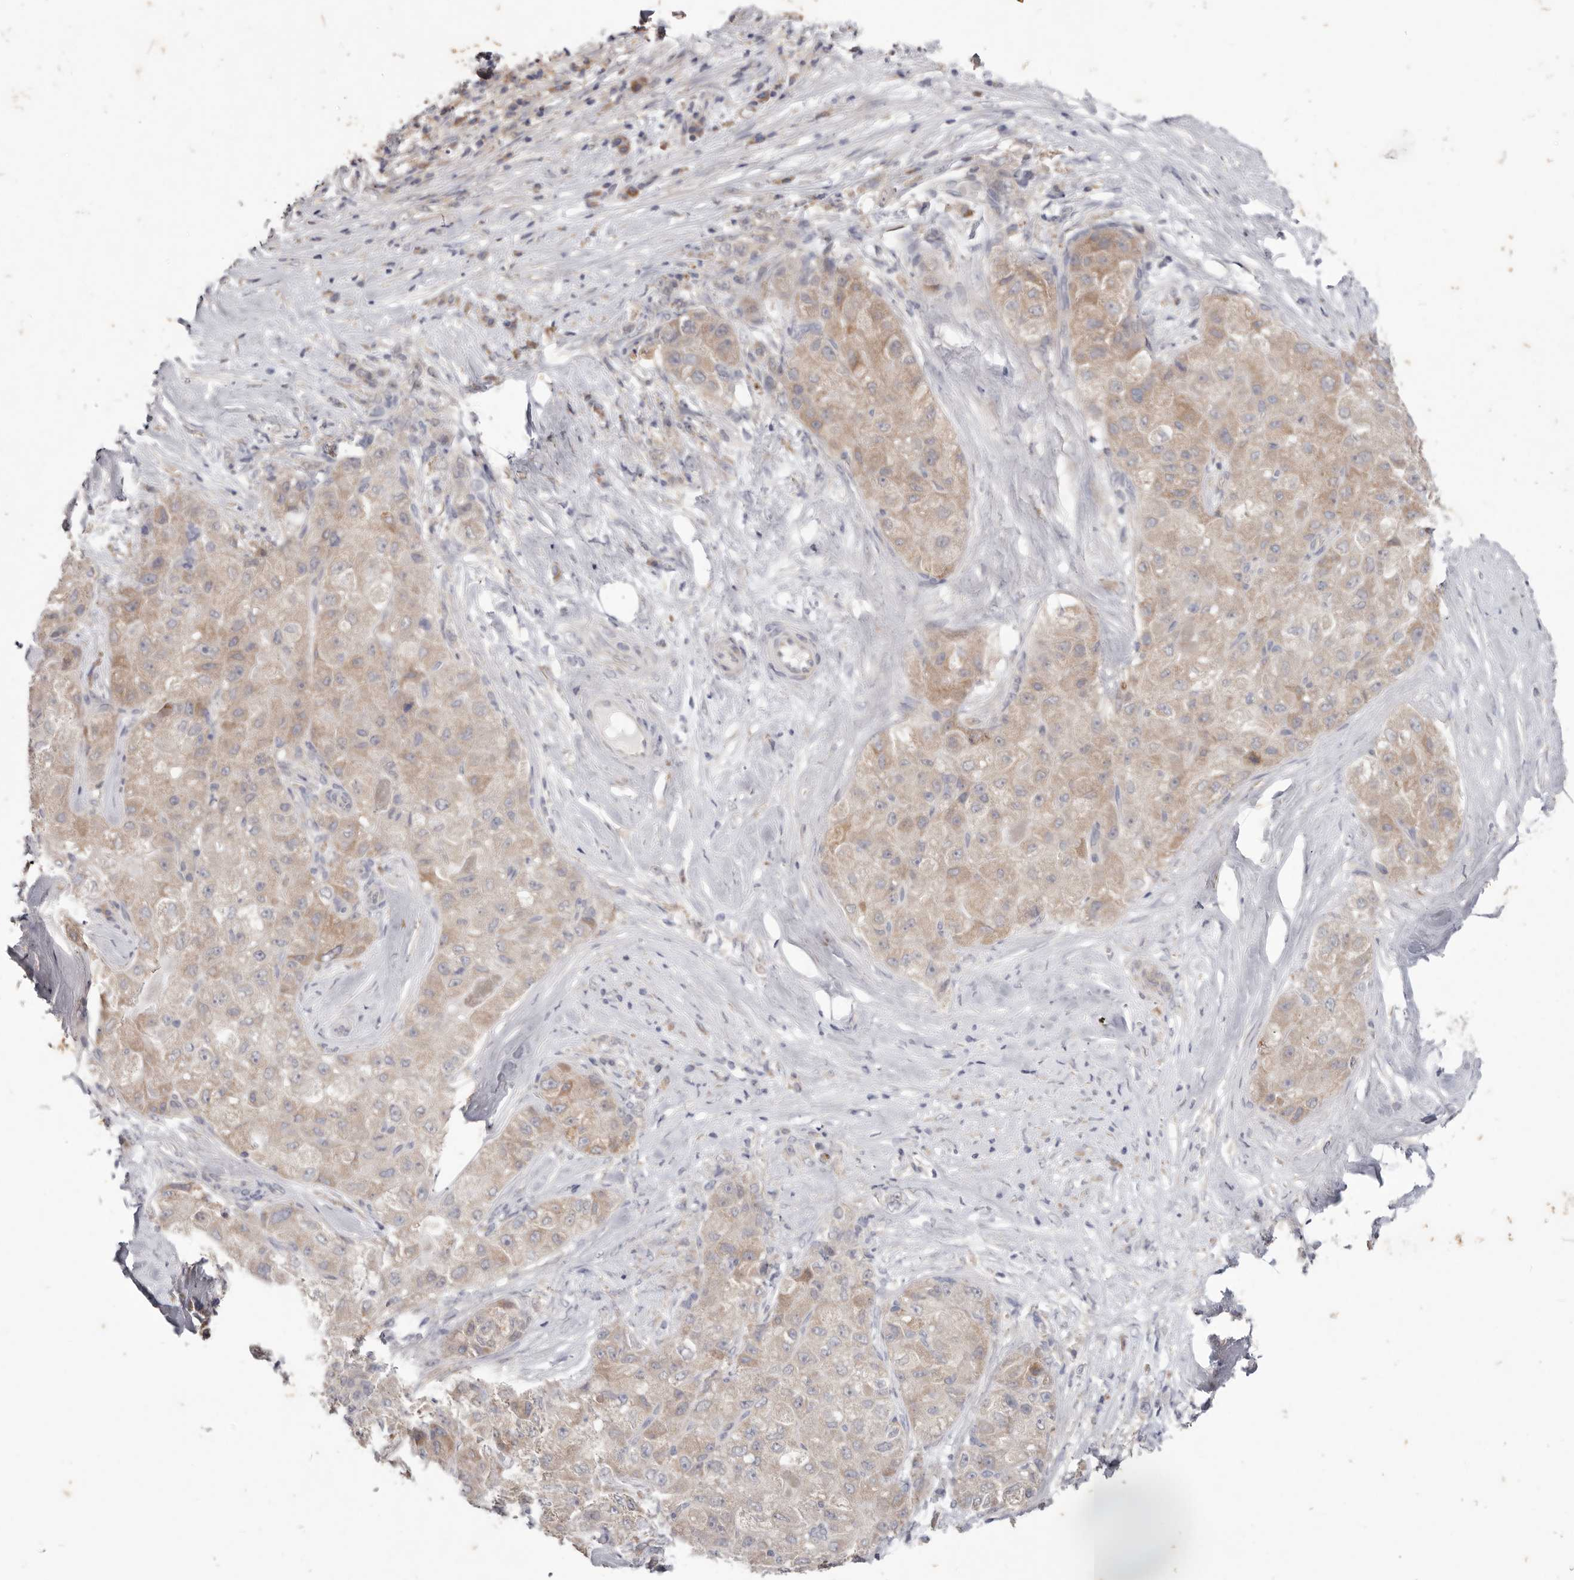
{"staining": {"intensity": "weak", "quantity": "25%-75%", "location": "cytoplasmic/membranous"}, "tissue": "liver cancer", "cell_type": "Tumor cells", "image_type": "cancer", "snomed": [{"axis": "morphology", "description": "Carcinoma, Hepatocellular, NOS"}, {"axis": "topography", "description": "Liver"}], "caption": "Tumor cells display low levels of weak cytoplasmic/membranous positivity in about 25%-75% of cells in hepatocellular carcinoma (liver). (Brightfield microscopy of DAB IHC at high magnification).", "gene": "WDR77", "patient": {"sex": "male", "age": 80}}